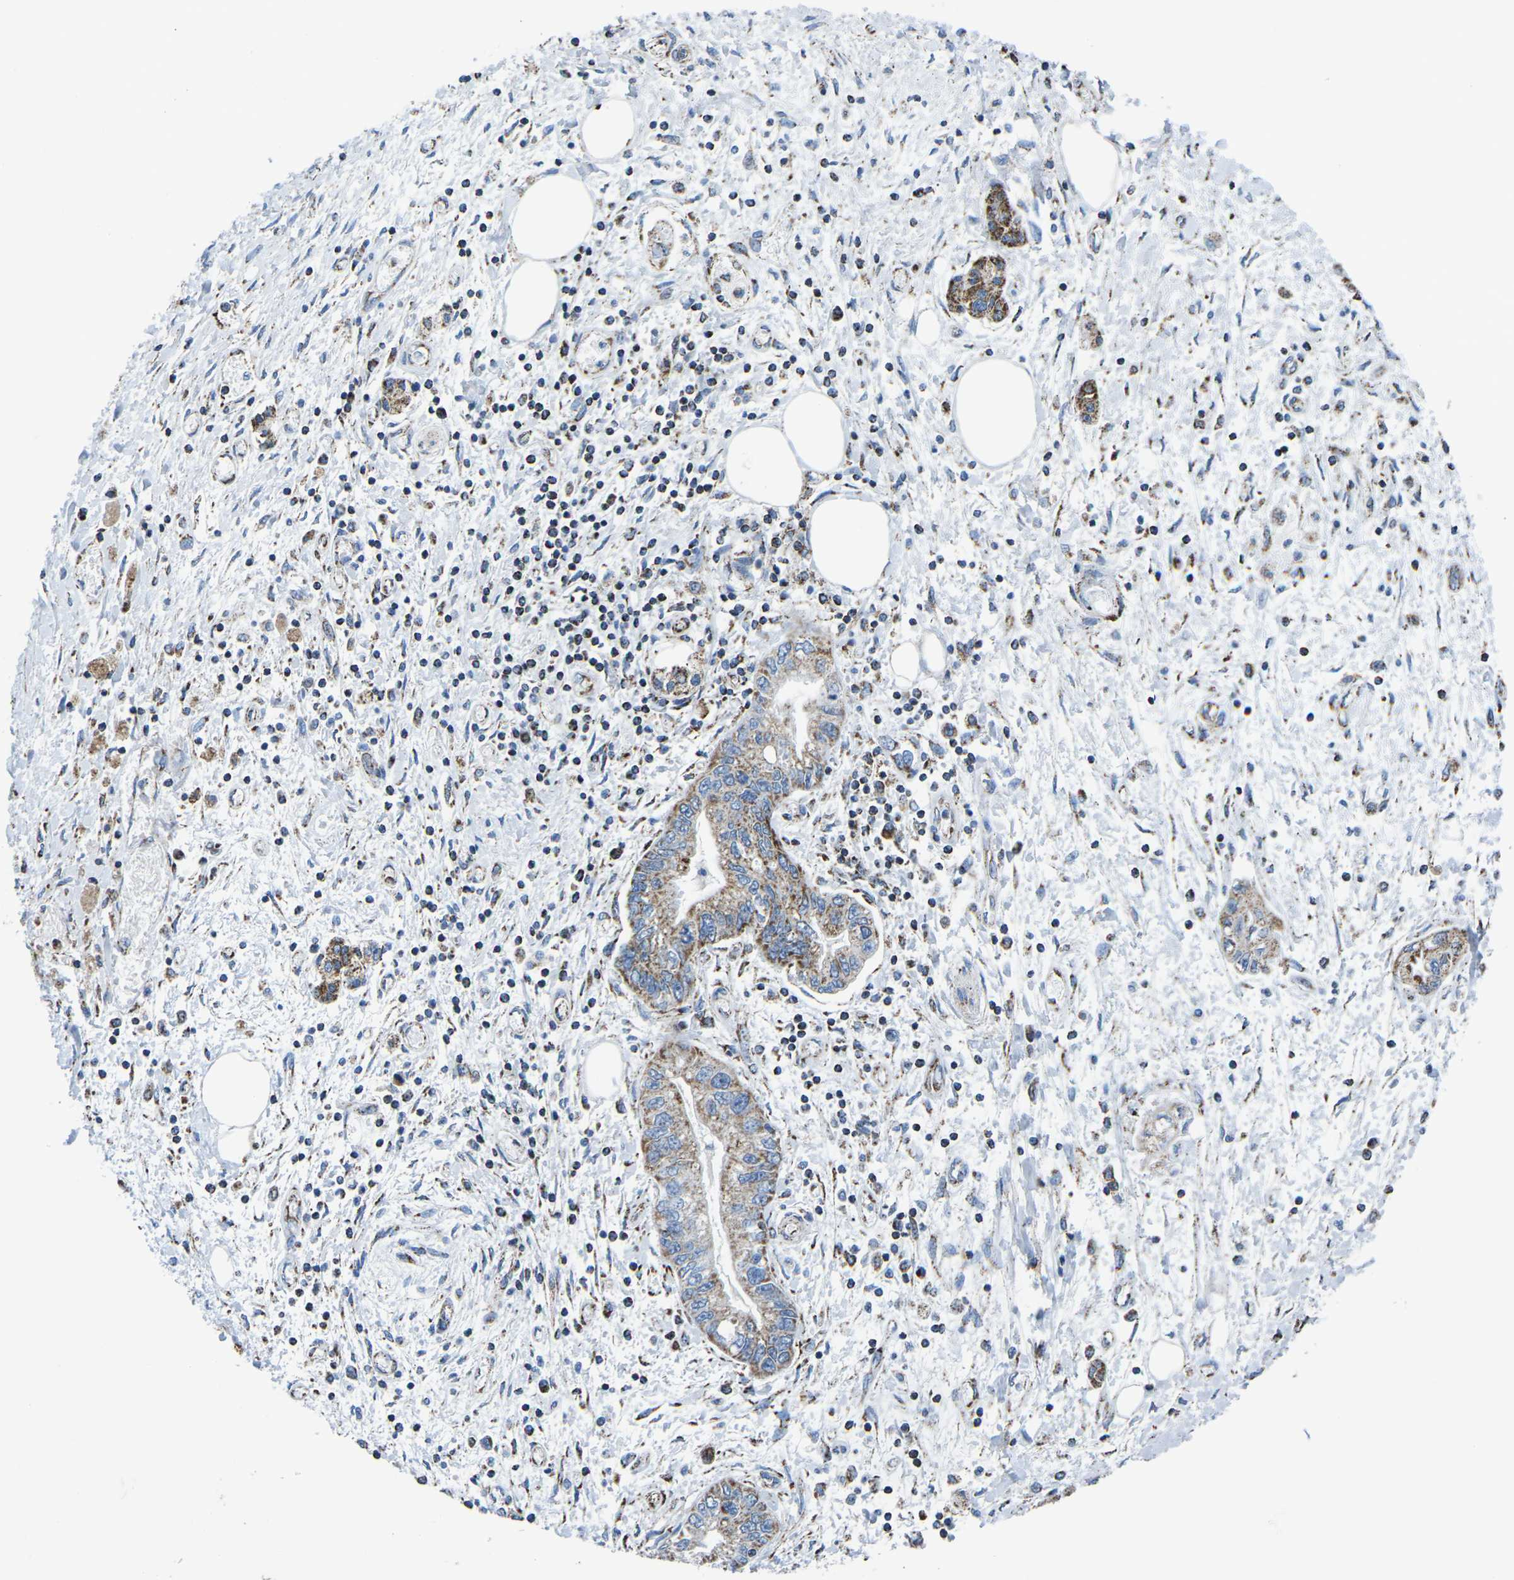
{"staining": {"intensity": "strong", "quantity": "25%-75%", "location": "cytoplasmic/membranous"}, "tissue": "pancreatic cancer", "cell_type": "Tumor cells", "image_type": "cancer", "snomed": [{"axis": "morphology", "description": "Adenocarcinoma, NOS"}, {"axis": "topography", "description": "Pancreas"}], "caption": "Immunohistochemical staining of adenocarcinoma (pancreatic) demonstrates strong cytoplasmic/membranous protein staining in about 25%-75% of tumor cells.", "gene": "MT-CO2", "patient": {"sex": "male", "age": 56}}